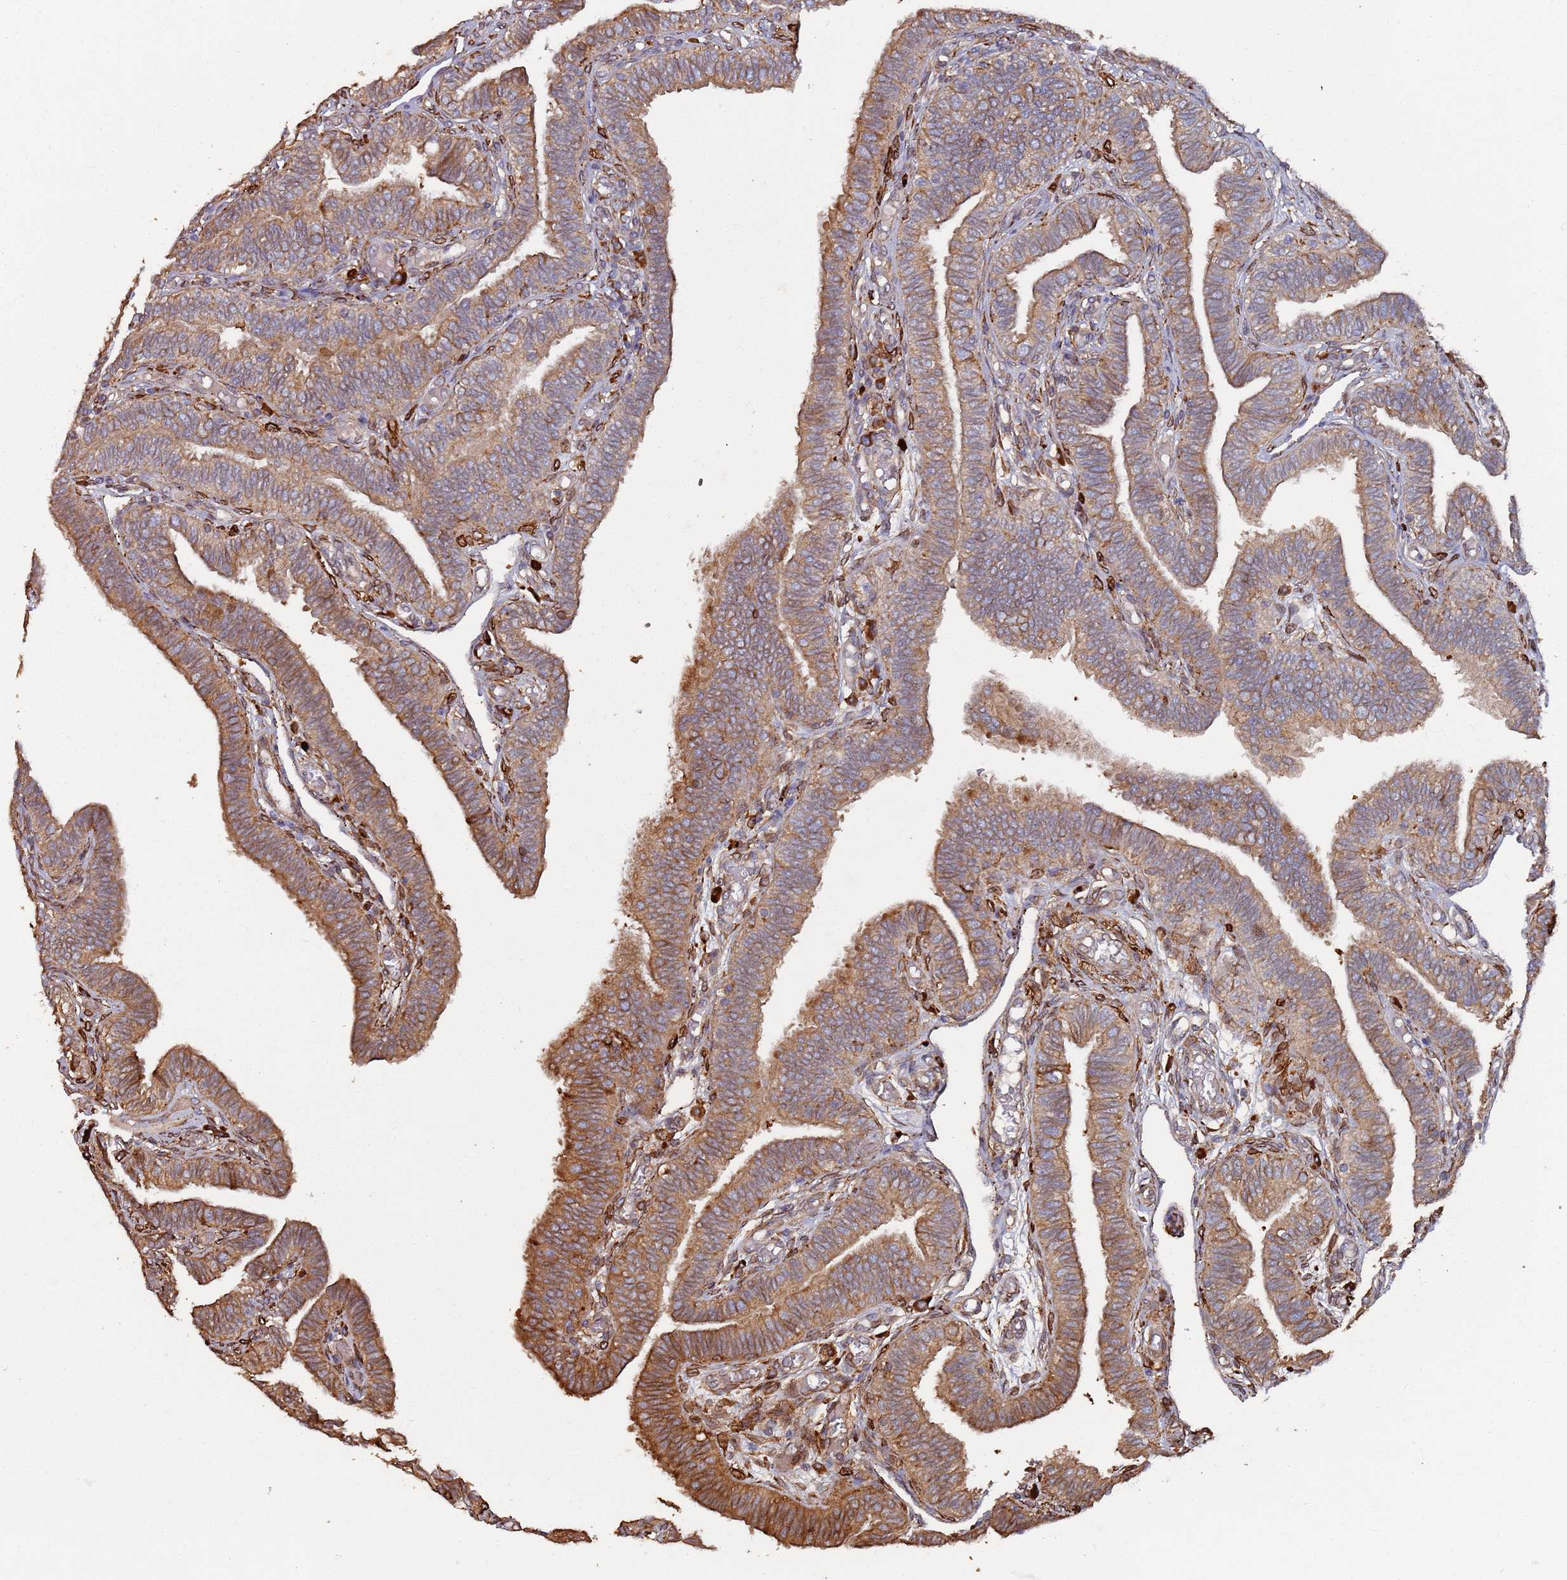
{"staining": {"intensity": "strong", "quantity": ">75%", "location": "cytoplasmic/membranous"}, "tissue": "fallopian tube", "cell_type": "Glandular cells", "image_type": "normal", "snomed": [{"axis": "morphology", "description": "Normal tissue, NOS"}, {"axis": "topography", "description": "Fallopian tube"}], "caption": "Immunohistochemical staining of benign human fallopian tube exhibits strong cytoplasmic/membranous protein staining in approximately >75% of glandular cells. The staining was performed using DAB to visualize the protein expression in brown, while the nuclei were stained in blue with hematoxylin (Magnification: 20x).", "gene": "LACC1", "patient": {"sex": "female", "age": 39}}